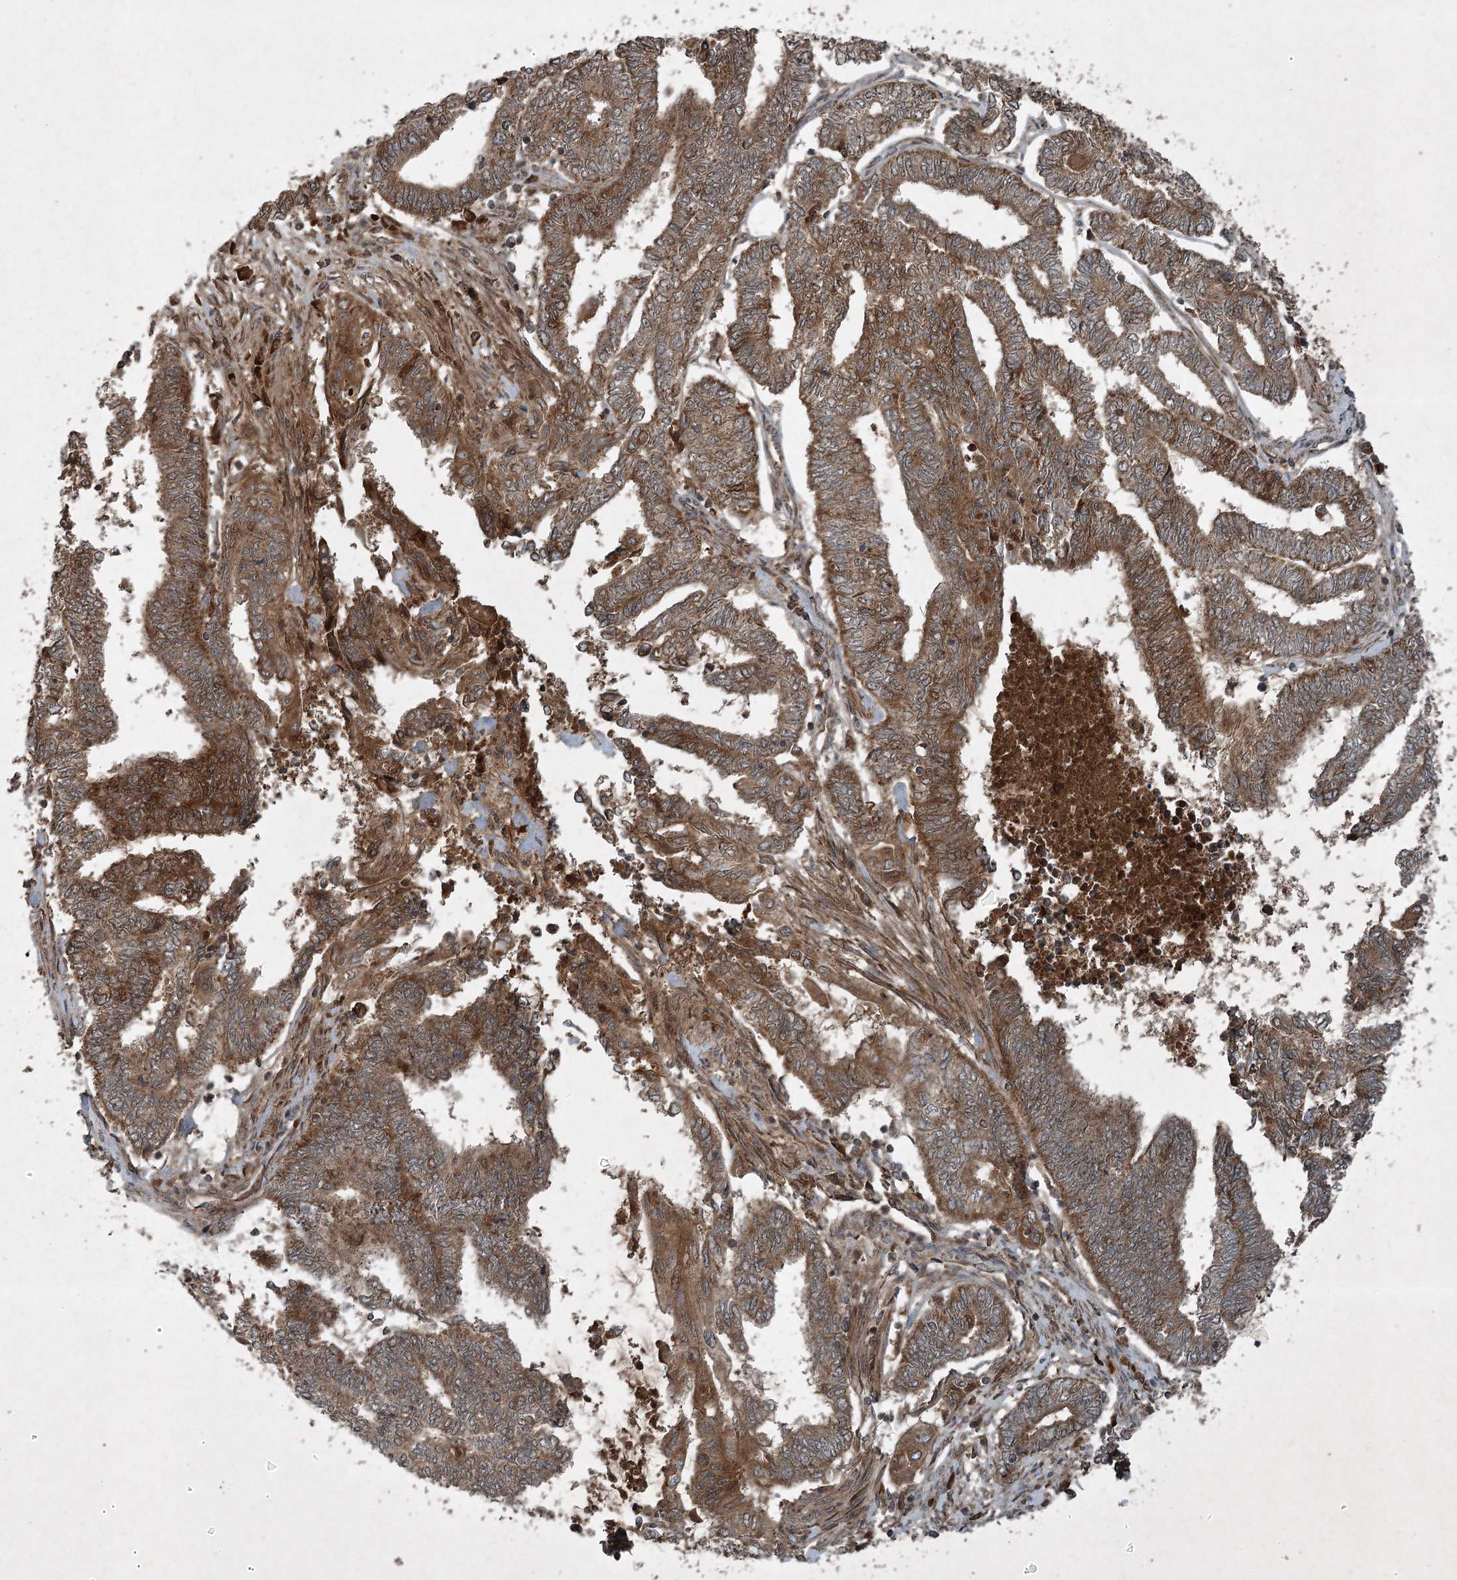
{"staining": {"intensity": "strong", "quantity": ">75%", "location": "cytoplasmic/membranous,nuclear"}, "tissue": "endometrial cancer", "cell_type": "Tumor cells", "image_type": "cancer", "snomed": [{"axis": "morphology", "description": "Adenocarcinoma, NOS"}, {"axis": "topography", "description": "Uterus"}, {"axis": "topography", "description": "Endometrium"}], "caption": "The histopathology image demonstrates staining of adenocarcinoma (endometrial), revealing strong cytoplasmic/membranous and nuclear protein positivity (brown color) within tumor cells.", "gene": "UNC93A", "patient": {"sex": "female", "age": 70}}